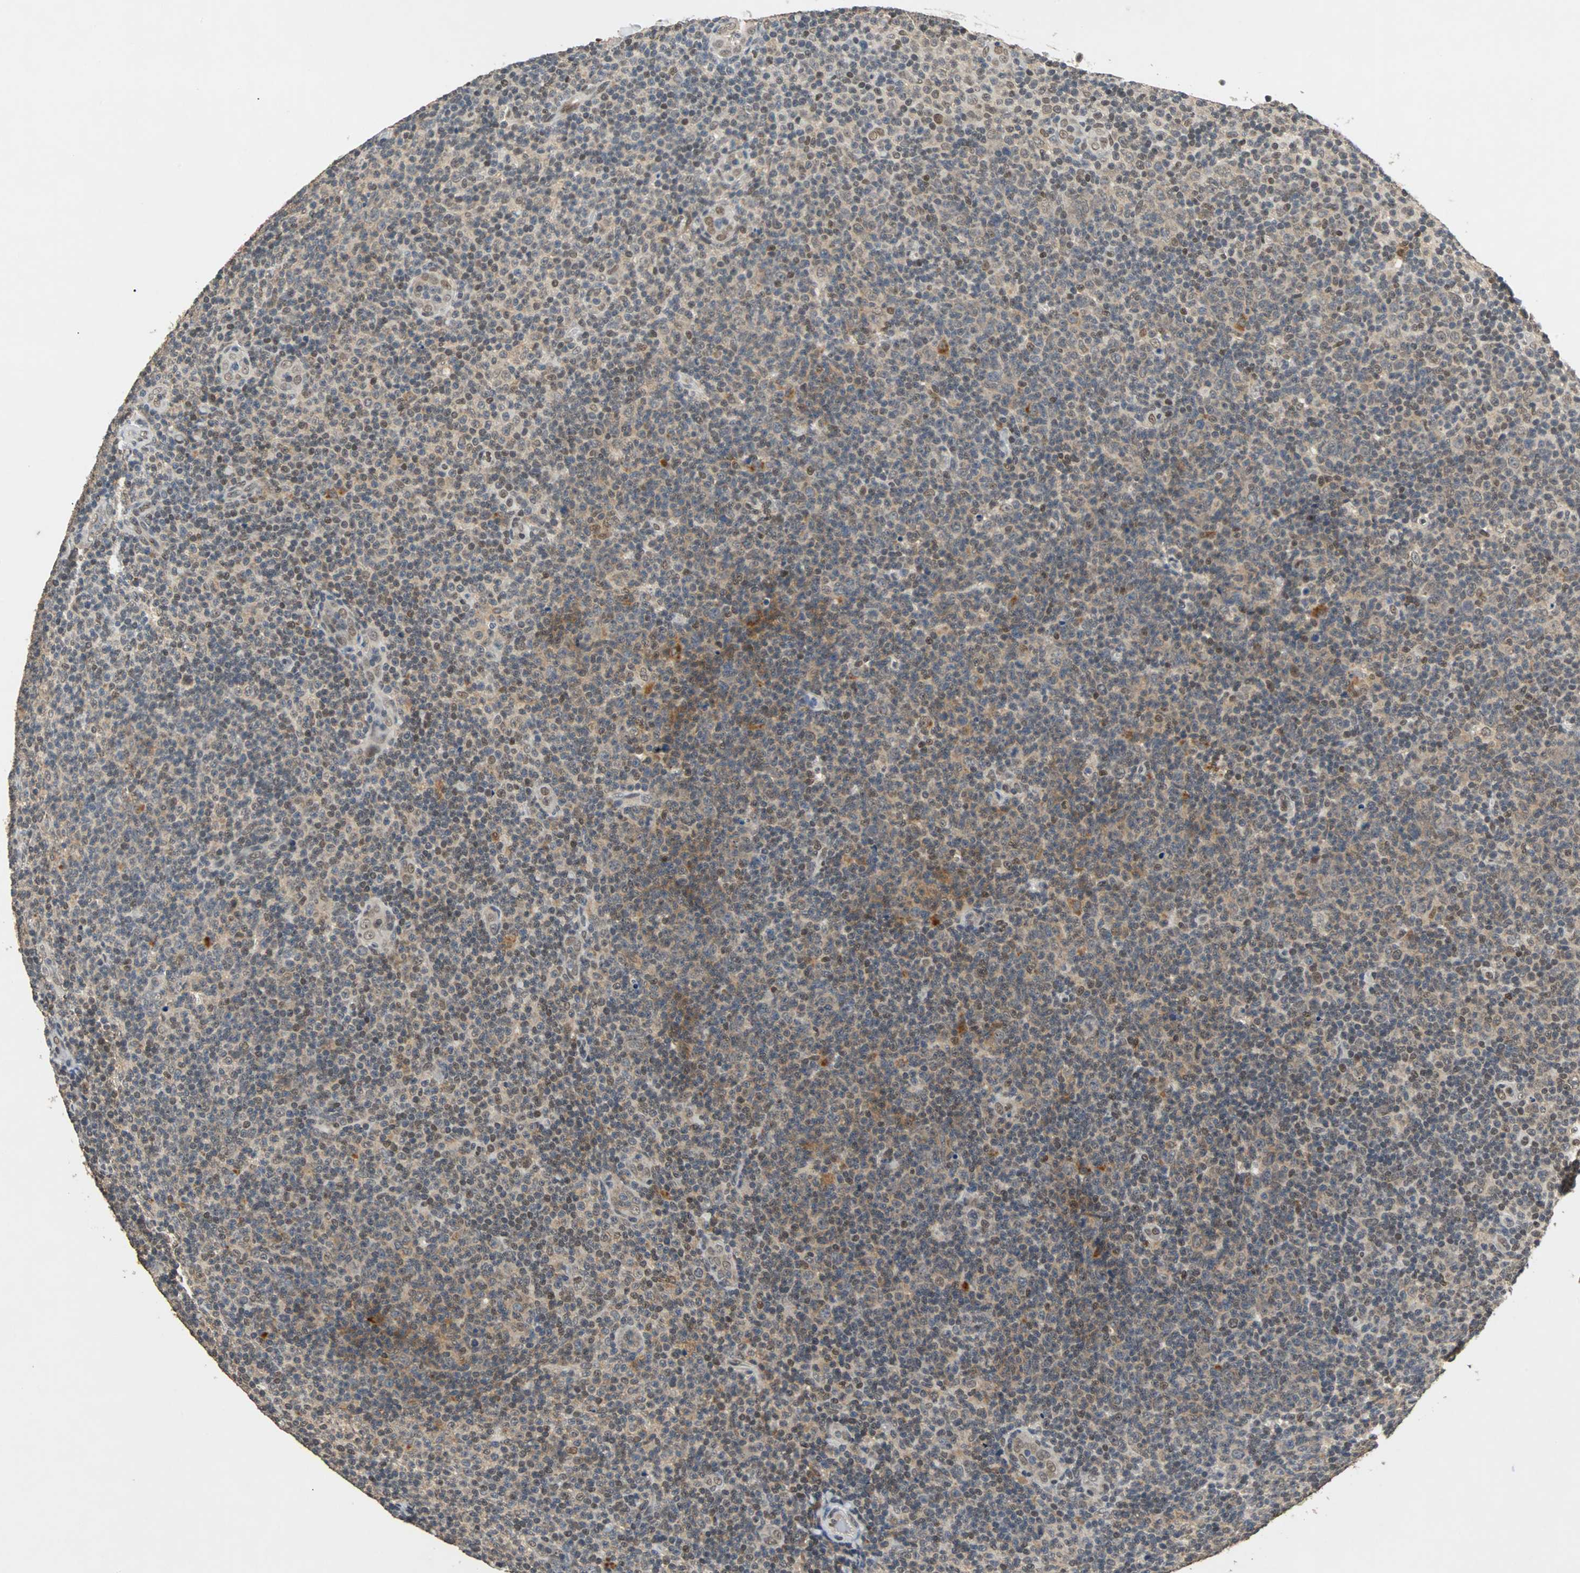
{"staining": {"intensity": "moderate", "quantity": "25%-75%", "location": "cytoplasmic/membranous,nuclear"}, "tissue": "lymphoma", "cell_type": "Tumor cells", "image_type": "cancer", "snomed": [{"axis": "morphology", "description": "Malignant lymphoma, non-Hodgkin's type, Low grade"}, {"axis": "topography", "description": "Lymph node"}], "caption": "Tumor cells reveal medium levels of moderate cytoplasmic/membranous and nuclear staining in about 25%-75% of cells in human malignant lymphoma, non-Hodgkin's type (low-grade).", "gene": "PHC1", "patient": {"sex": "male", "age": 83}}